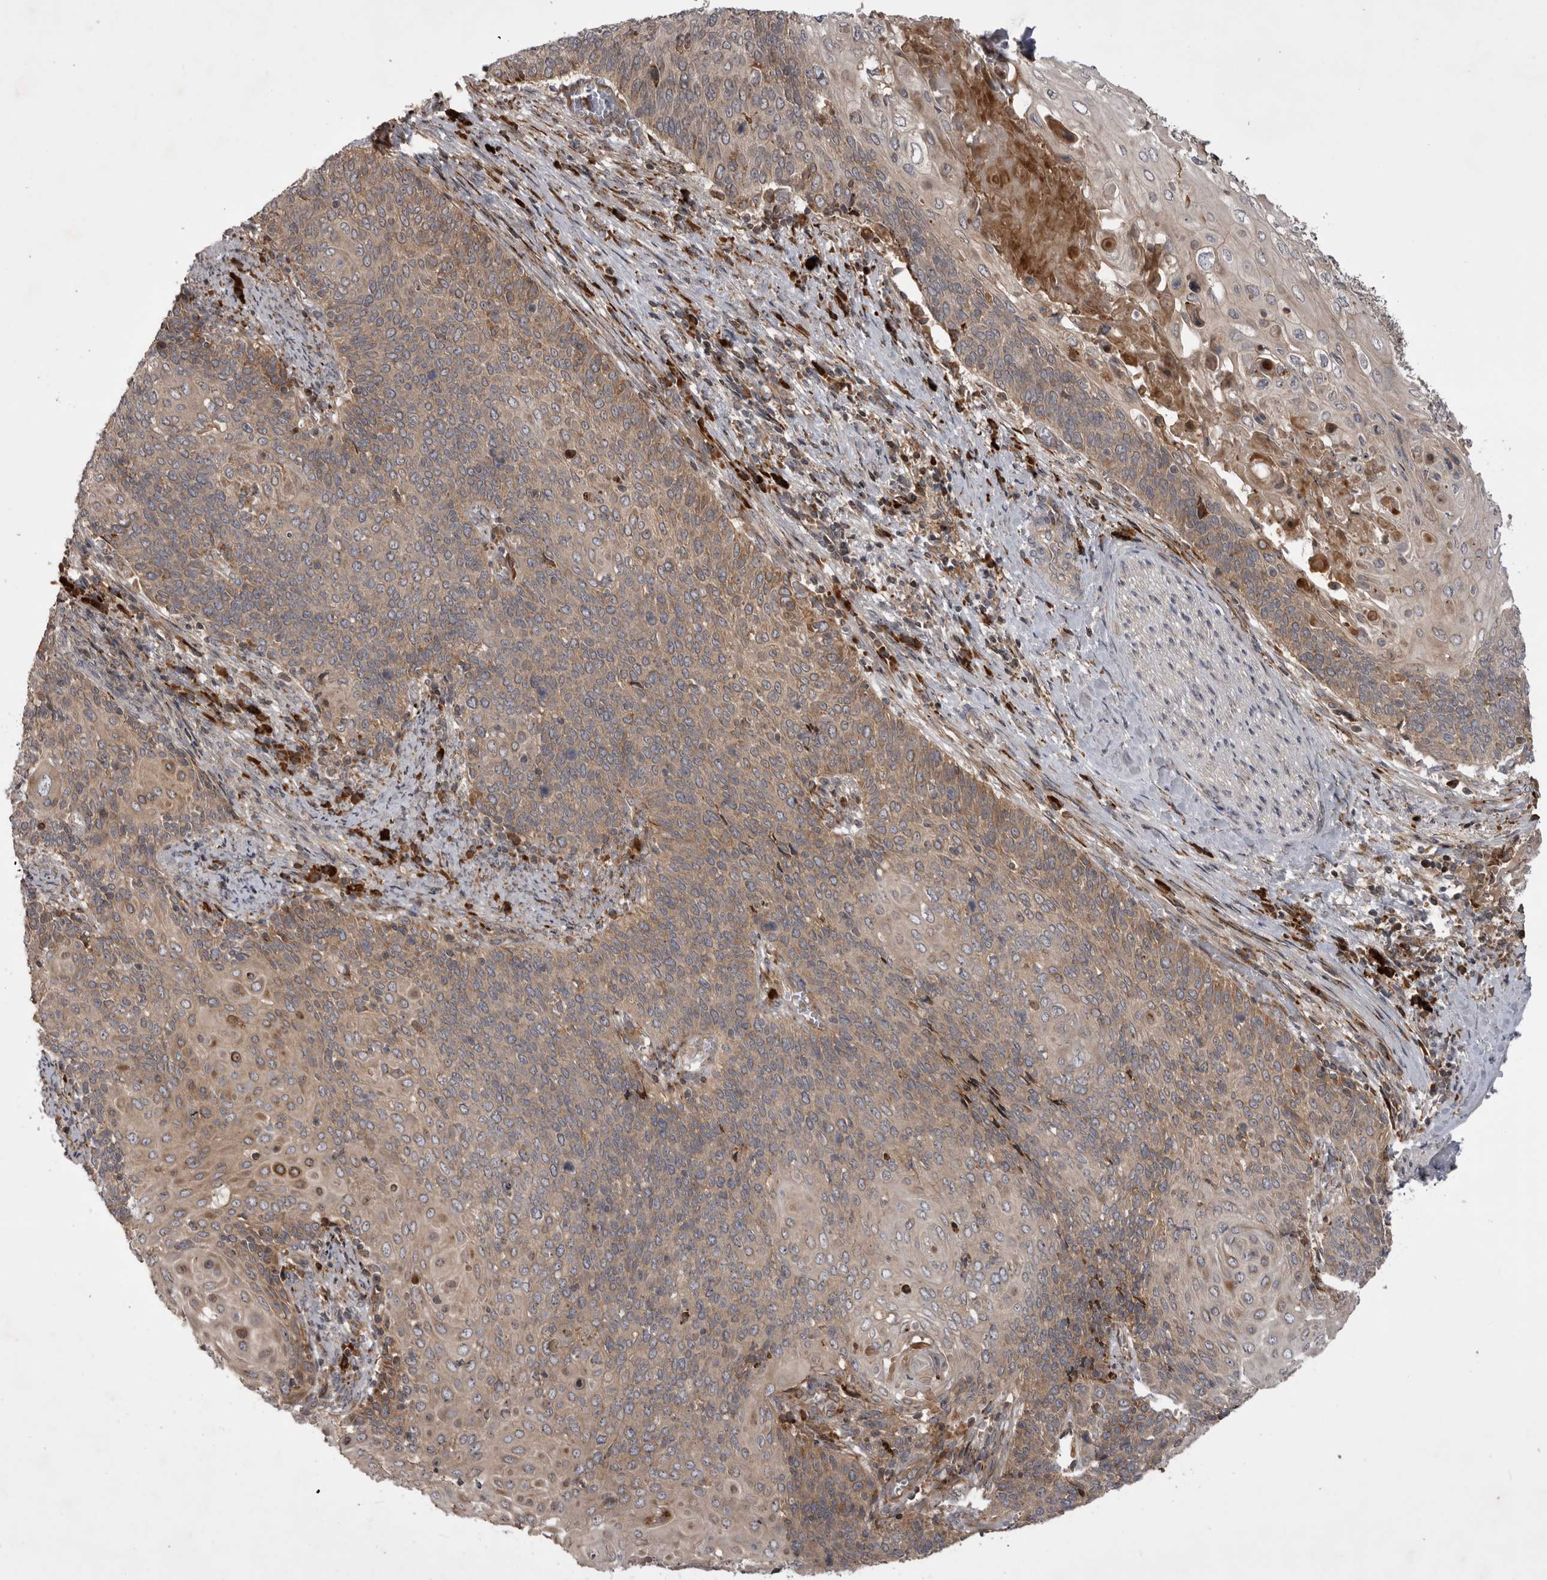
{"staining": {"intensity": "weak", "quantity": "25%-75%", "location": "cytoplasmic/membranous"}, "tissue": "cervical cancer", "cell_type": "Tumor cells", "image_type": "cancer", "snomed": [{"axis": "morphology", "description": "Squamous cell carcinoma, NOS"}, {"axis": "topography", "description": "Cervix"}], "caption": "Cervical squamous cell carcinoma stained with a protein marker displays weak staining in tumor cells.", "gene": "RAB3GAP2", "patient": {"sex": "female", "age": 39}}